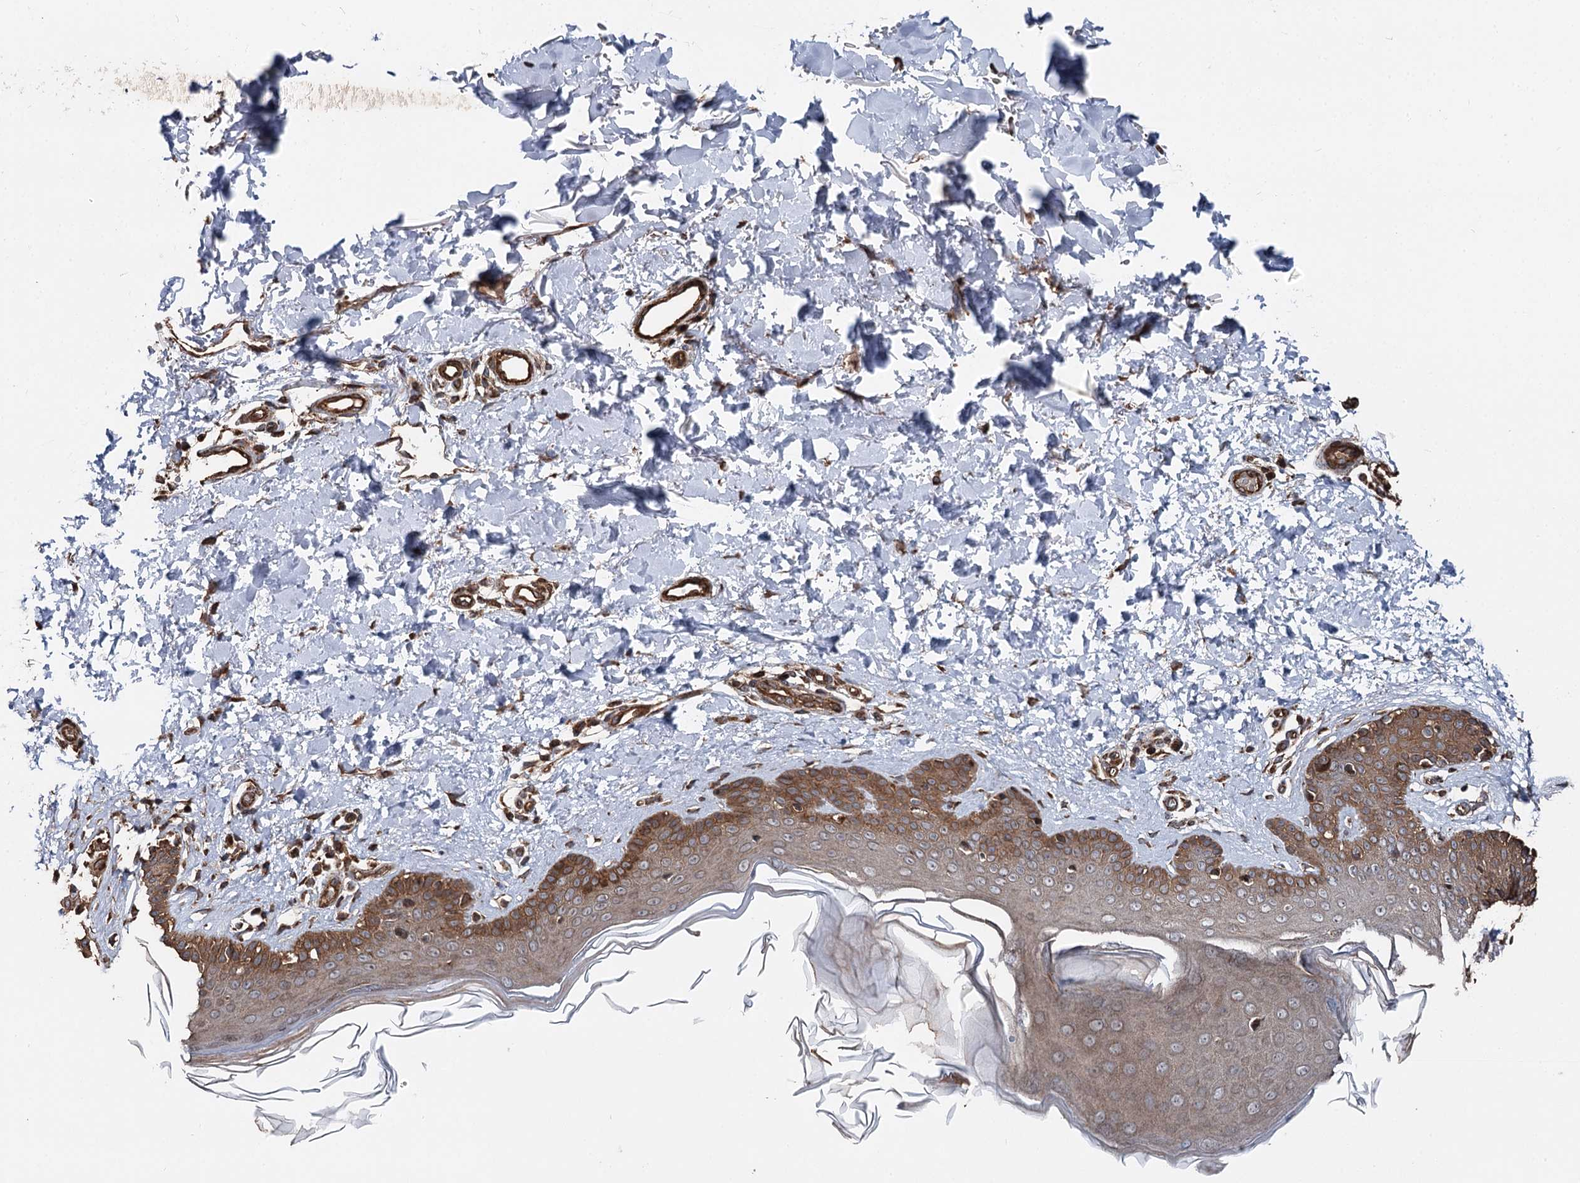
{"staining": {"intensity": "moderate", "quantity": ">75%", "location": "cytoplasmic/membranous"}, "tissue": "skin", "cell_type": "Fibroblasts", "image_type": "normal", "snomed": [{"axis": "morphology", "description": "Normal tissue, NOS"}, {"axis": "topography", "description": "Skin"}], "caption": "About >75% of fibroblasts in normal human skin reveal moderate cytoplasmic/membranous protein expression as visualized by brown immunohistochemical staining.", "gene": "ITFG2", "patient": {"sex": "male", "age": 52}}